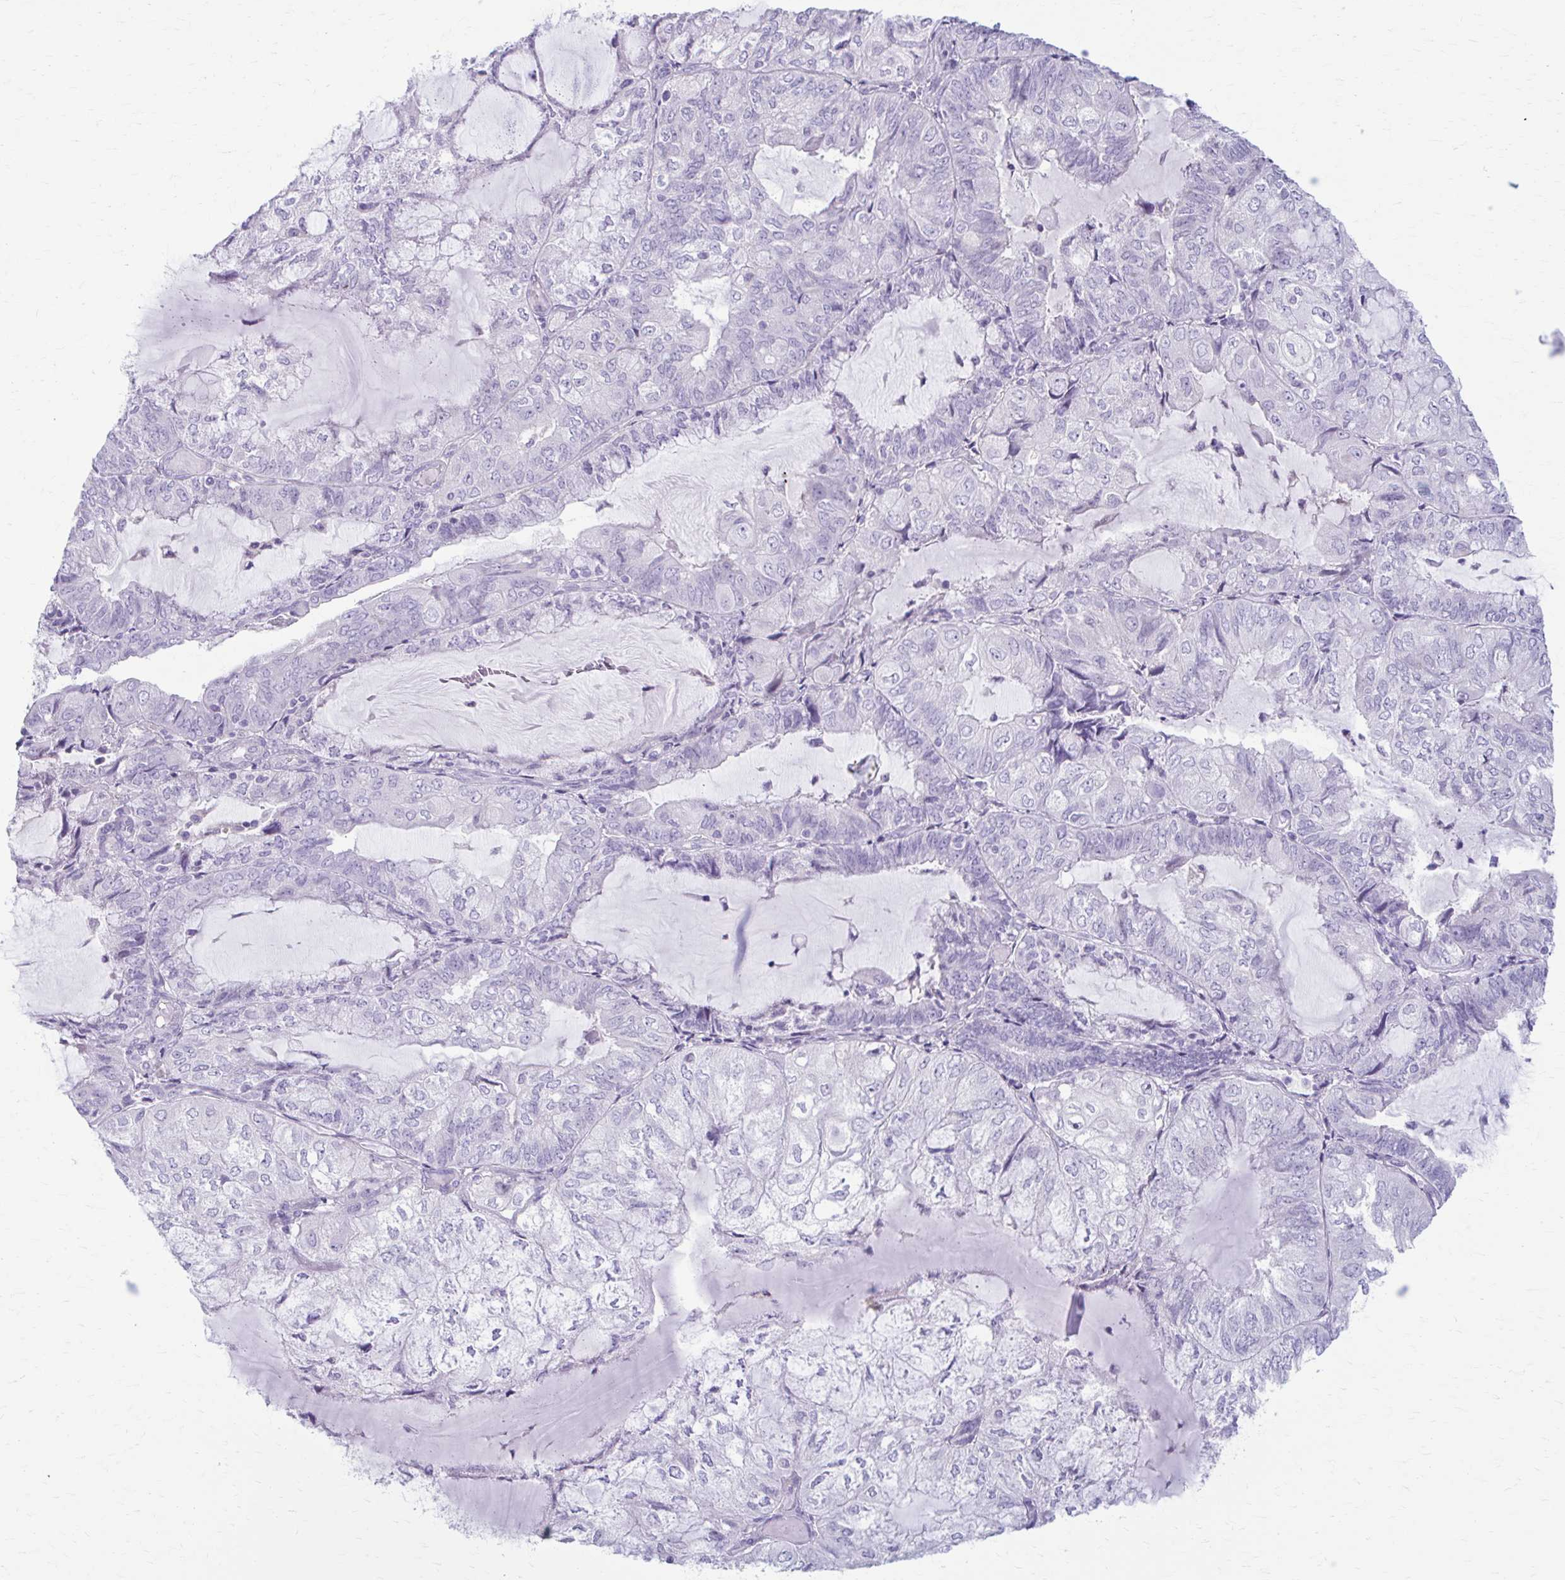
{"staining": {"intensity": "negative", "quantity": "none", "location": "none"}, "tissue": "endometrial cancer", "cell_type": "Tumor cells", "image_type": "cancer", "snomed": [{"axis": "morphology", "description": "Adenocarcinoma, NOS"}, {"axis": "topography", "description": "Endometrium"}], "caption": "Immunohistochemistry of human endometrial cancer (adenocarcinoma) displays no positivity in tumor cells.", "gene": "LDLRAP1", "patient": {"sex": "female", "age": 81}}